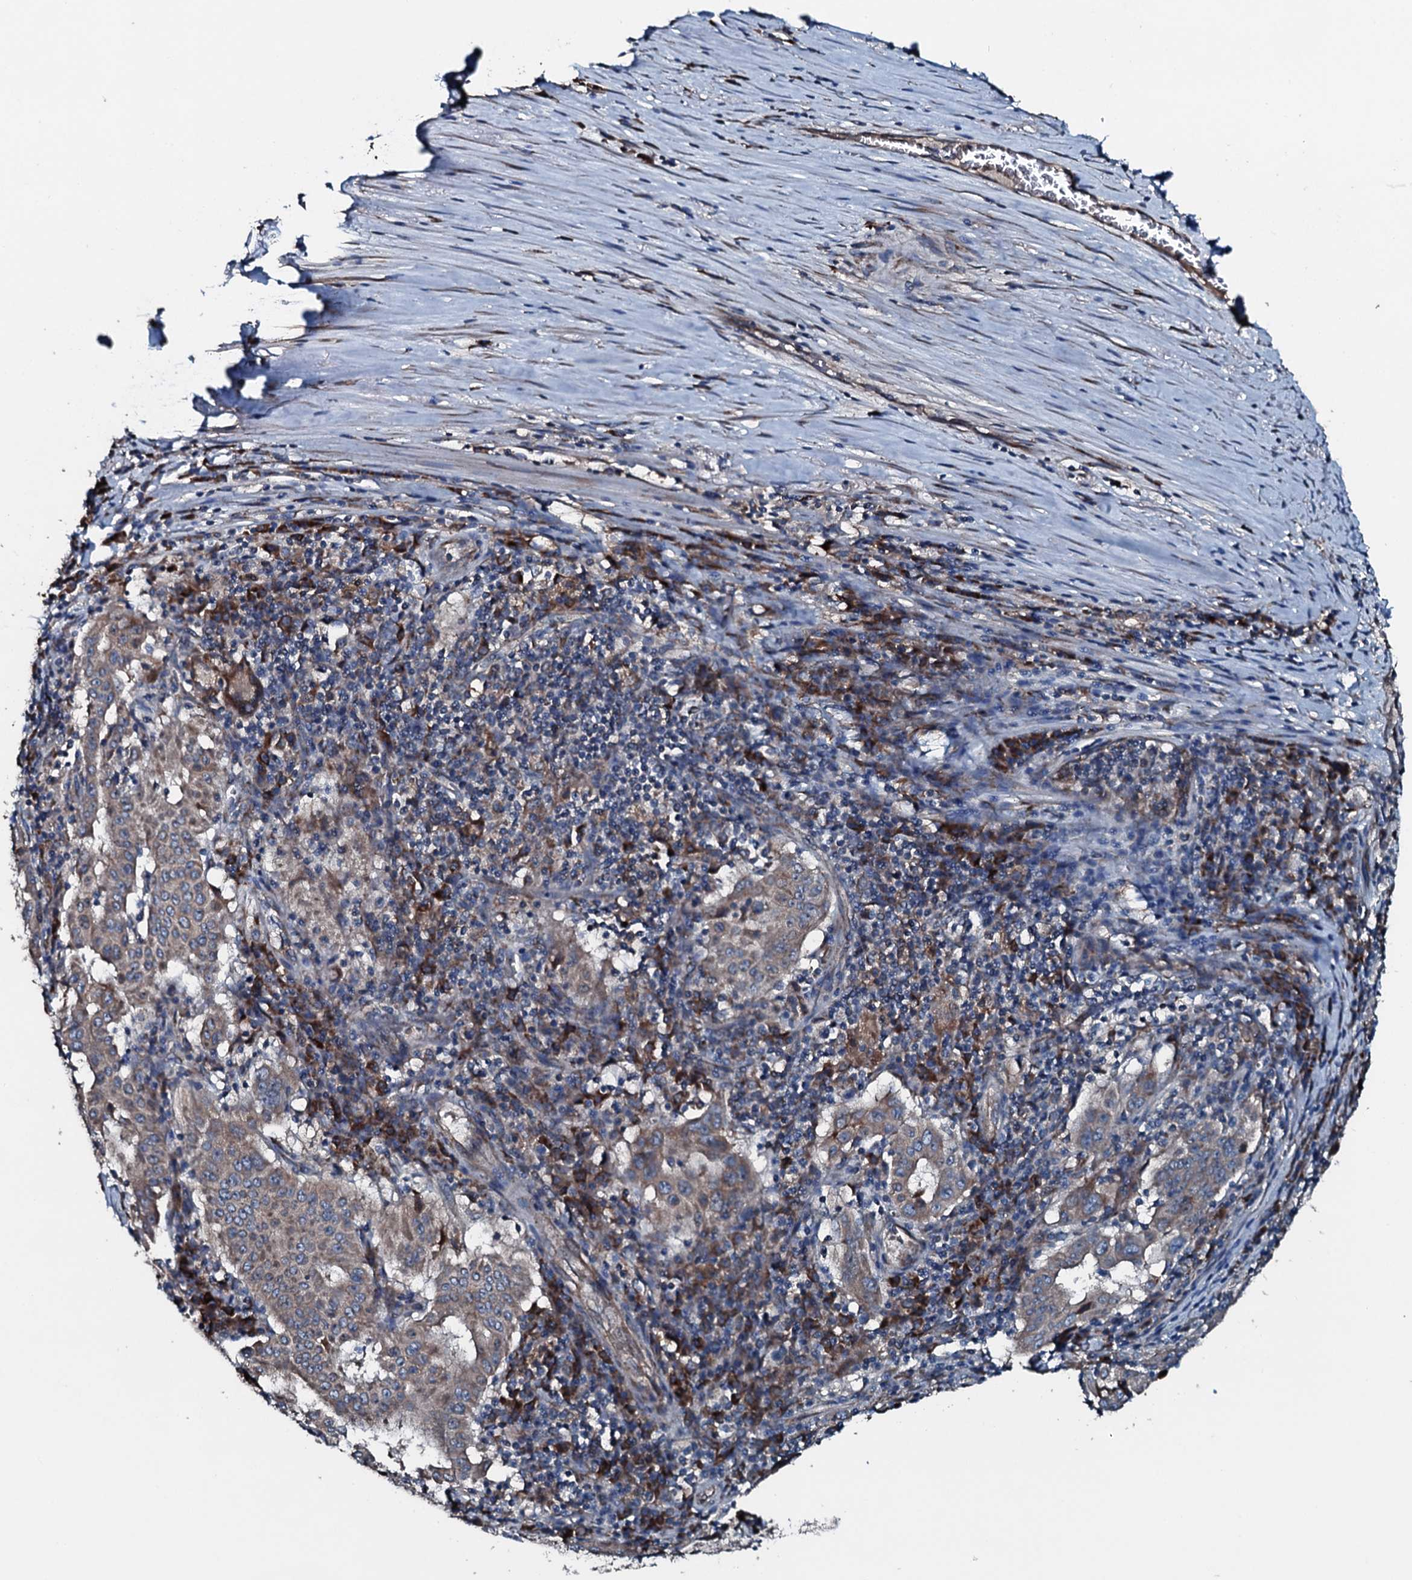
{"staining": {"intensity": "moderate", "quantity": "25%-75%", "location": "cytoplasmic/membranous"}, "tissue": "pancreatic cancer", "cell_type": "Tumor cells", "image_type": "cancer", "snomed": [{"axis": "morphology", "description": "Adenocarcinoma, NOS"}, {"axis": "topography", "description": "Pancreas"}], "caption": "Pancreatic cancer (adenocarcinoma) stained with a brown dye displays moderate cytoplasmic/membranous positive staining in about 25%-75% of tumor cells.", "gene": "ACSS3", "patient": {"sex": "male", "age": 63}}